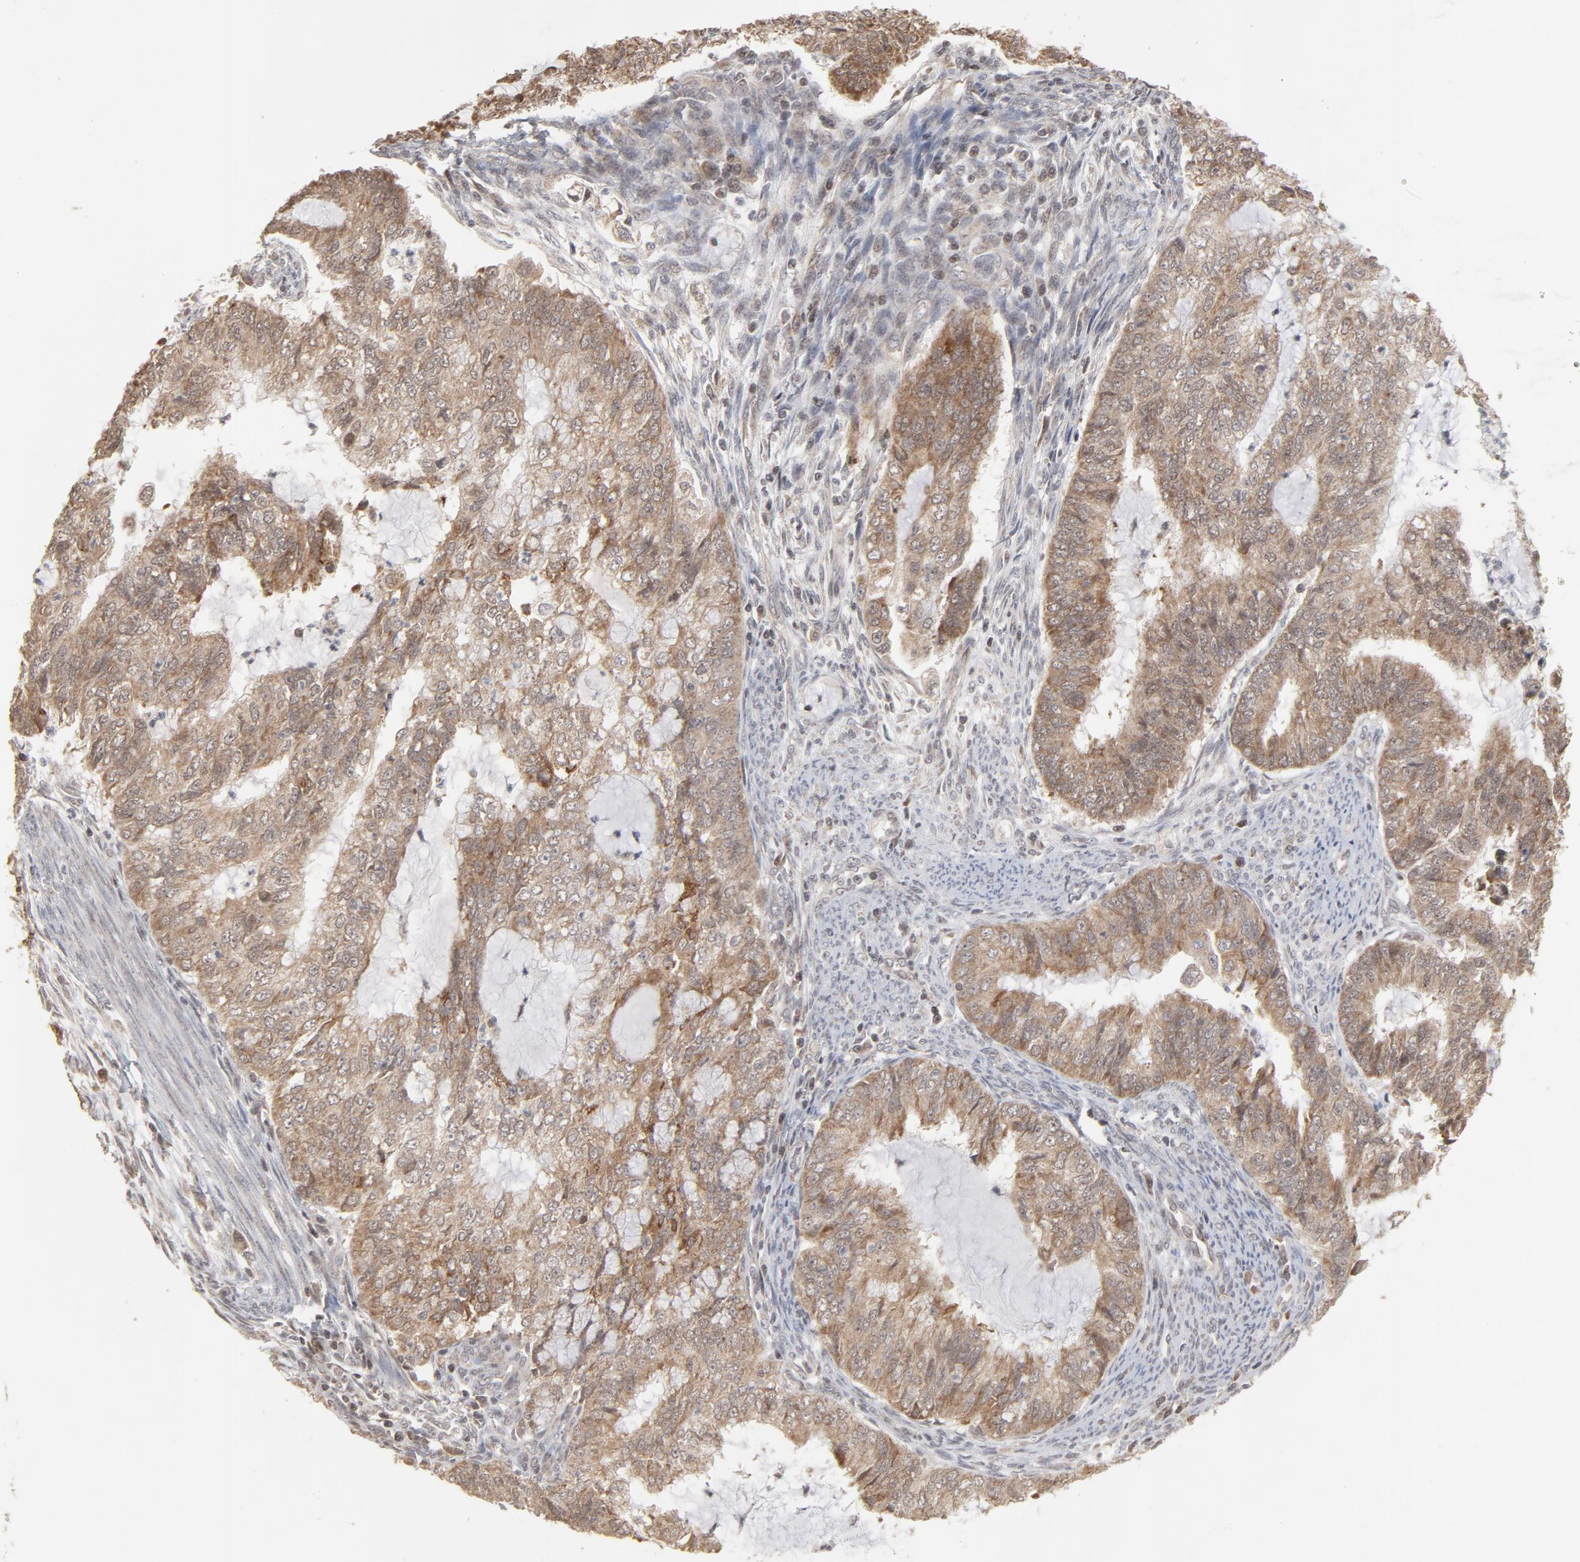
{"staining": {"intensity": "weak", "quantity": ">75%", "location": "cytoplasmic/membranous"}, "tissue": "endometrial cancer", "cell_type": "Tumor cells", "image_type": "cancer", "snomed": [{"axis": "morphology", "description": "Adenocarcinoma, NOS"}, {"axis": "topography", "description": "Endometrium"}], "caption": "Tumor cells show low levels of weak cytoplasmic/membranous positivity in approximately >75% of cells in human endometrial adenocarcinoma. (DAB IHC, brown staining for protein, blue staining for nuclei).", "gene": "ARIH1", "patient": {"sex": "female", "age": 75}}